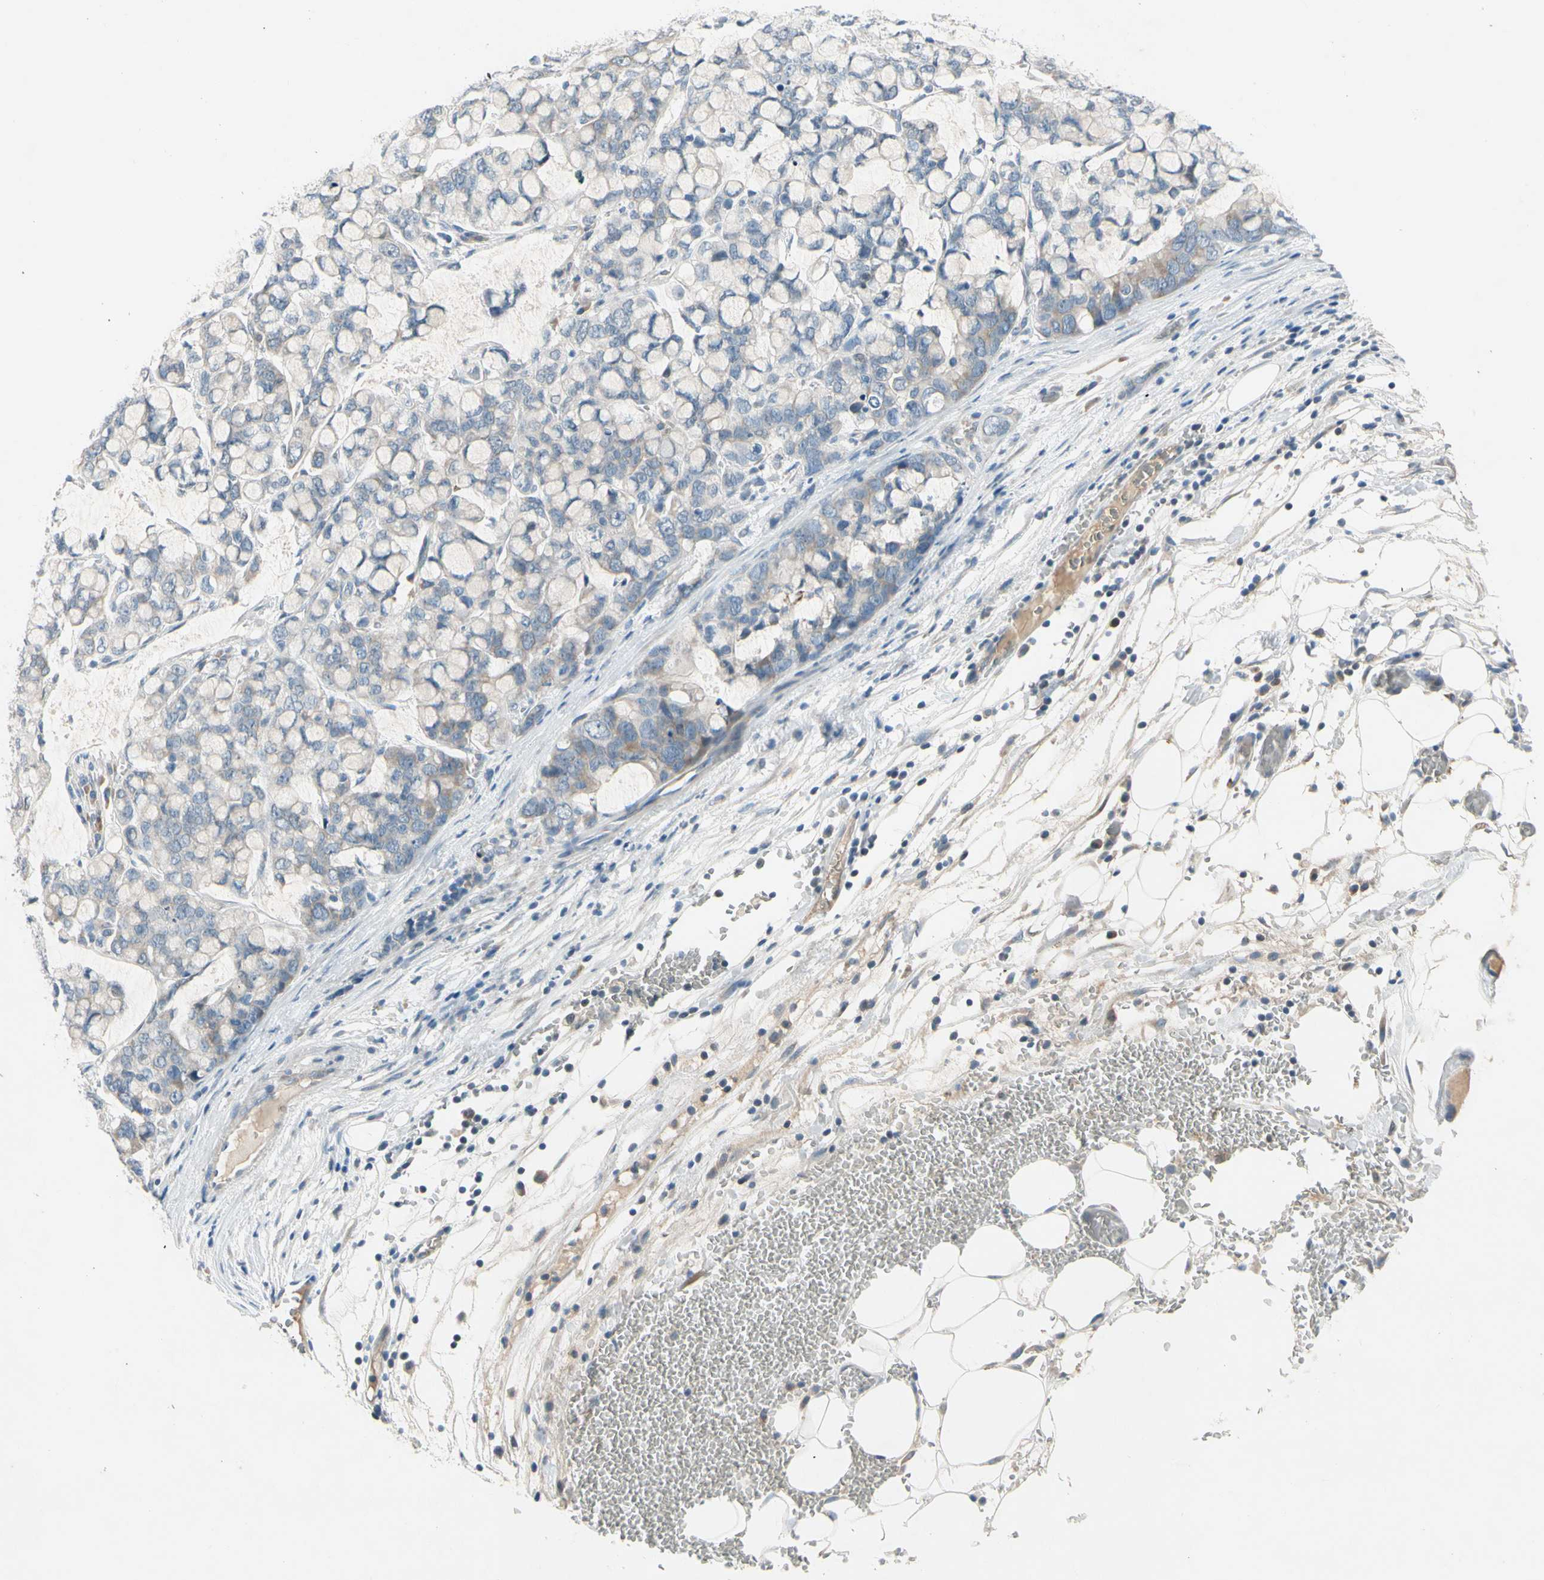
{"staining": {"intensity": "weak", "quantity": "25%-75%", "location": "cytoplasmic/membranous"}, "tissue": "stomach cancer", "cell_type": "Tumor cells", "image_type": "cancer", "snomed": [{"axis": "morphology", "description": "Adenocarcinoma, NOS"}, {"axis": "topography", "description": "Stomach, lower"}], "caption": "A brown stain highlights weak cytoplasmic/membranous staining of a protein in human stomach adenocarcinoma tumor cells.", "gene": "PIP5K1B", "patient": {"sex": "male", "age": 84}}